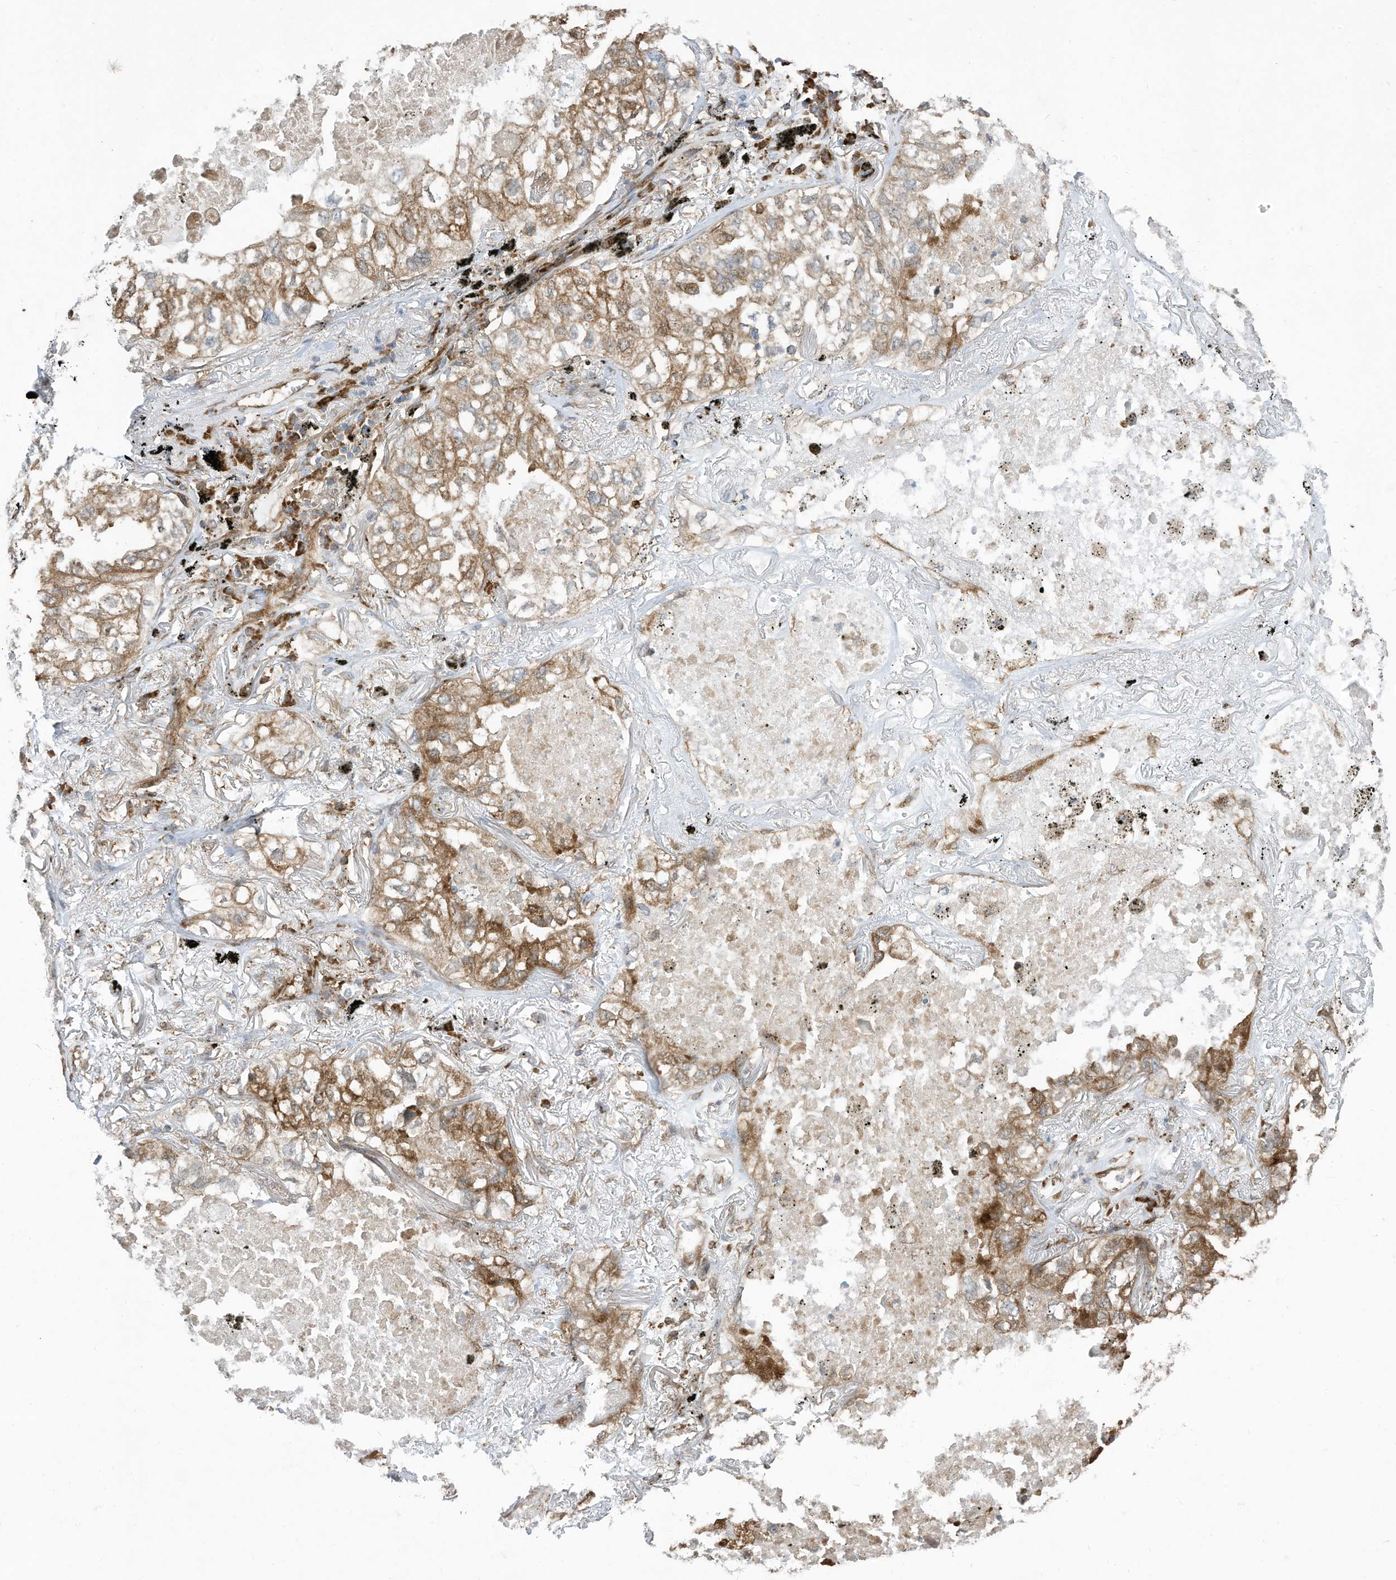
{"staining": {"intensity": "moderate", "quantity": "25%-75%", "location": "cytoplasmic/membranous"}, "tissue": "lung cancer", "cell_type": "Tumor cells", "image_type": "cancer", "snomed": [{"axis": "morphology", "description": "Adenocarcinoma, NOS"}, {"axis": "topography", "description": "Lung"}], "caption": "A brown stain shows moderate cytoplasmic/membranous staining of a protein in lung adenocarcinoma tumor cells.", "gene": "USE1", "patient": {"sex": "male", "age": 65}}